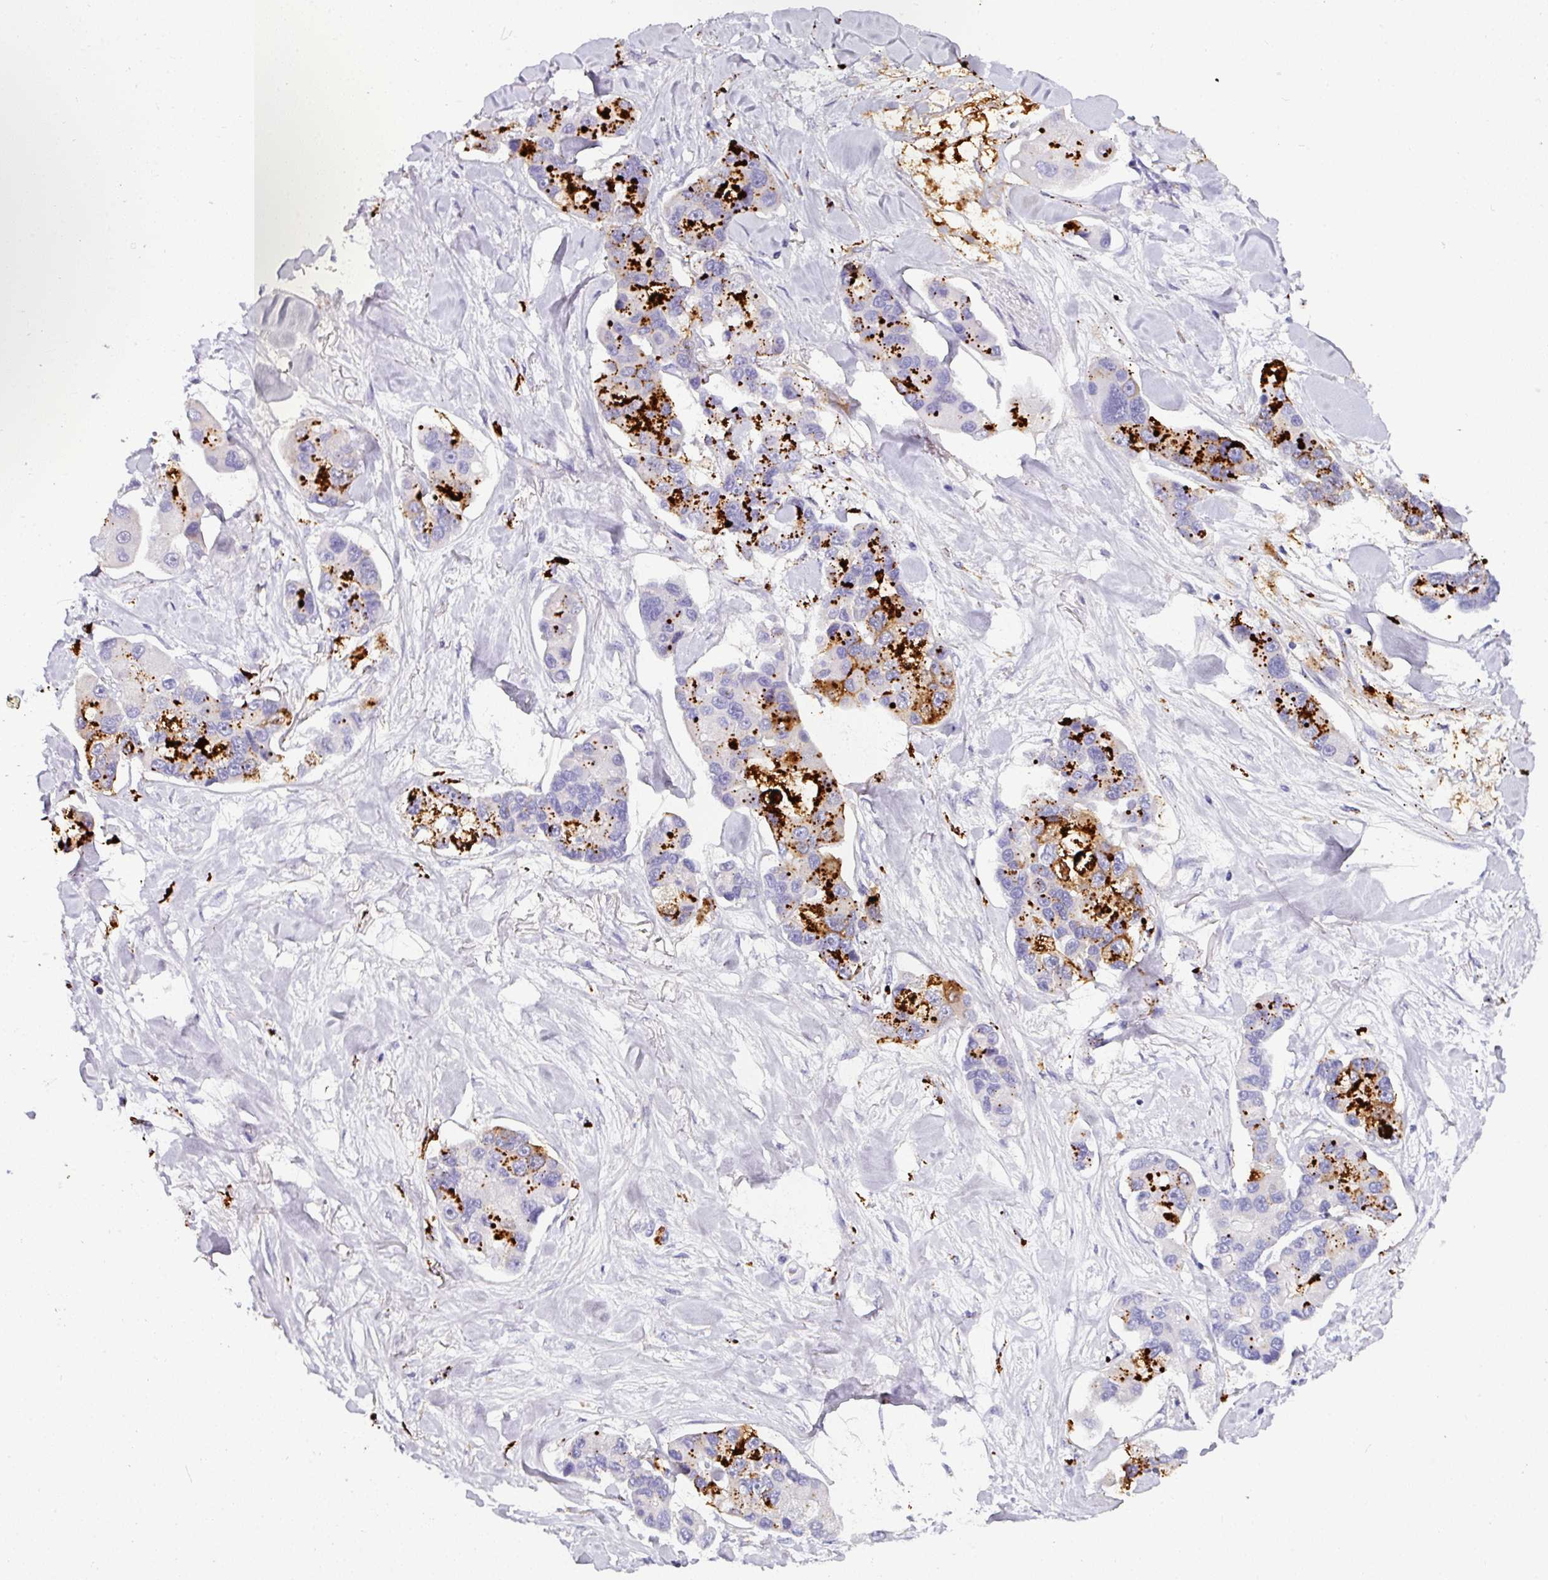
{"staining": {"intensity": "strong", "quantity": "25%-75%", "location": "cytoplasmic/membranous"}, "tissue": "lung cancer", "cell_type": "Tumor cells", "image_type": "cancer", "snomed": [{"axis": "morphology", "description": "Adenocarcinoma, NOS"}, {"axis": "topography", "description": "Lung"}], "caption": "Lung adenocarcinoma stained with a protein marker reveals strong staining in tumor cells.", "gene": "NAPSA", "patient": {"sex": "female", "age": 54}}